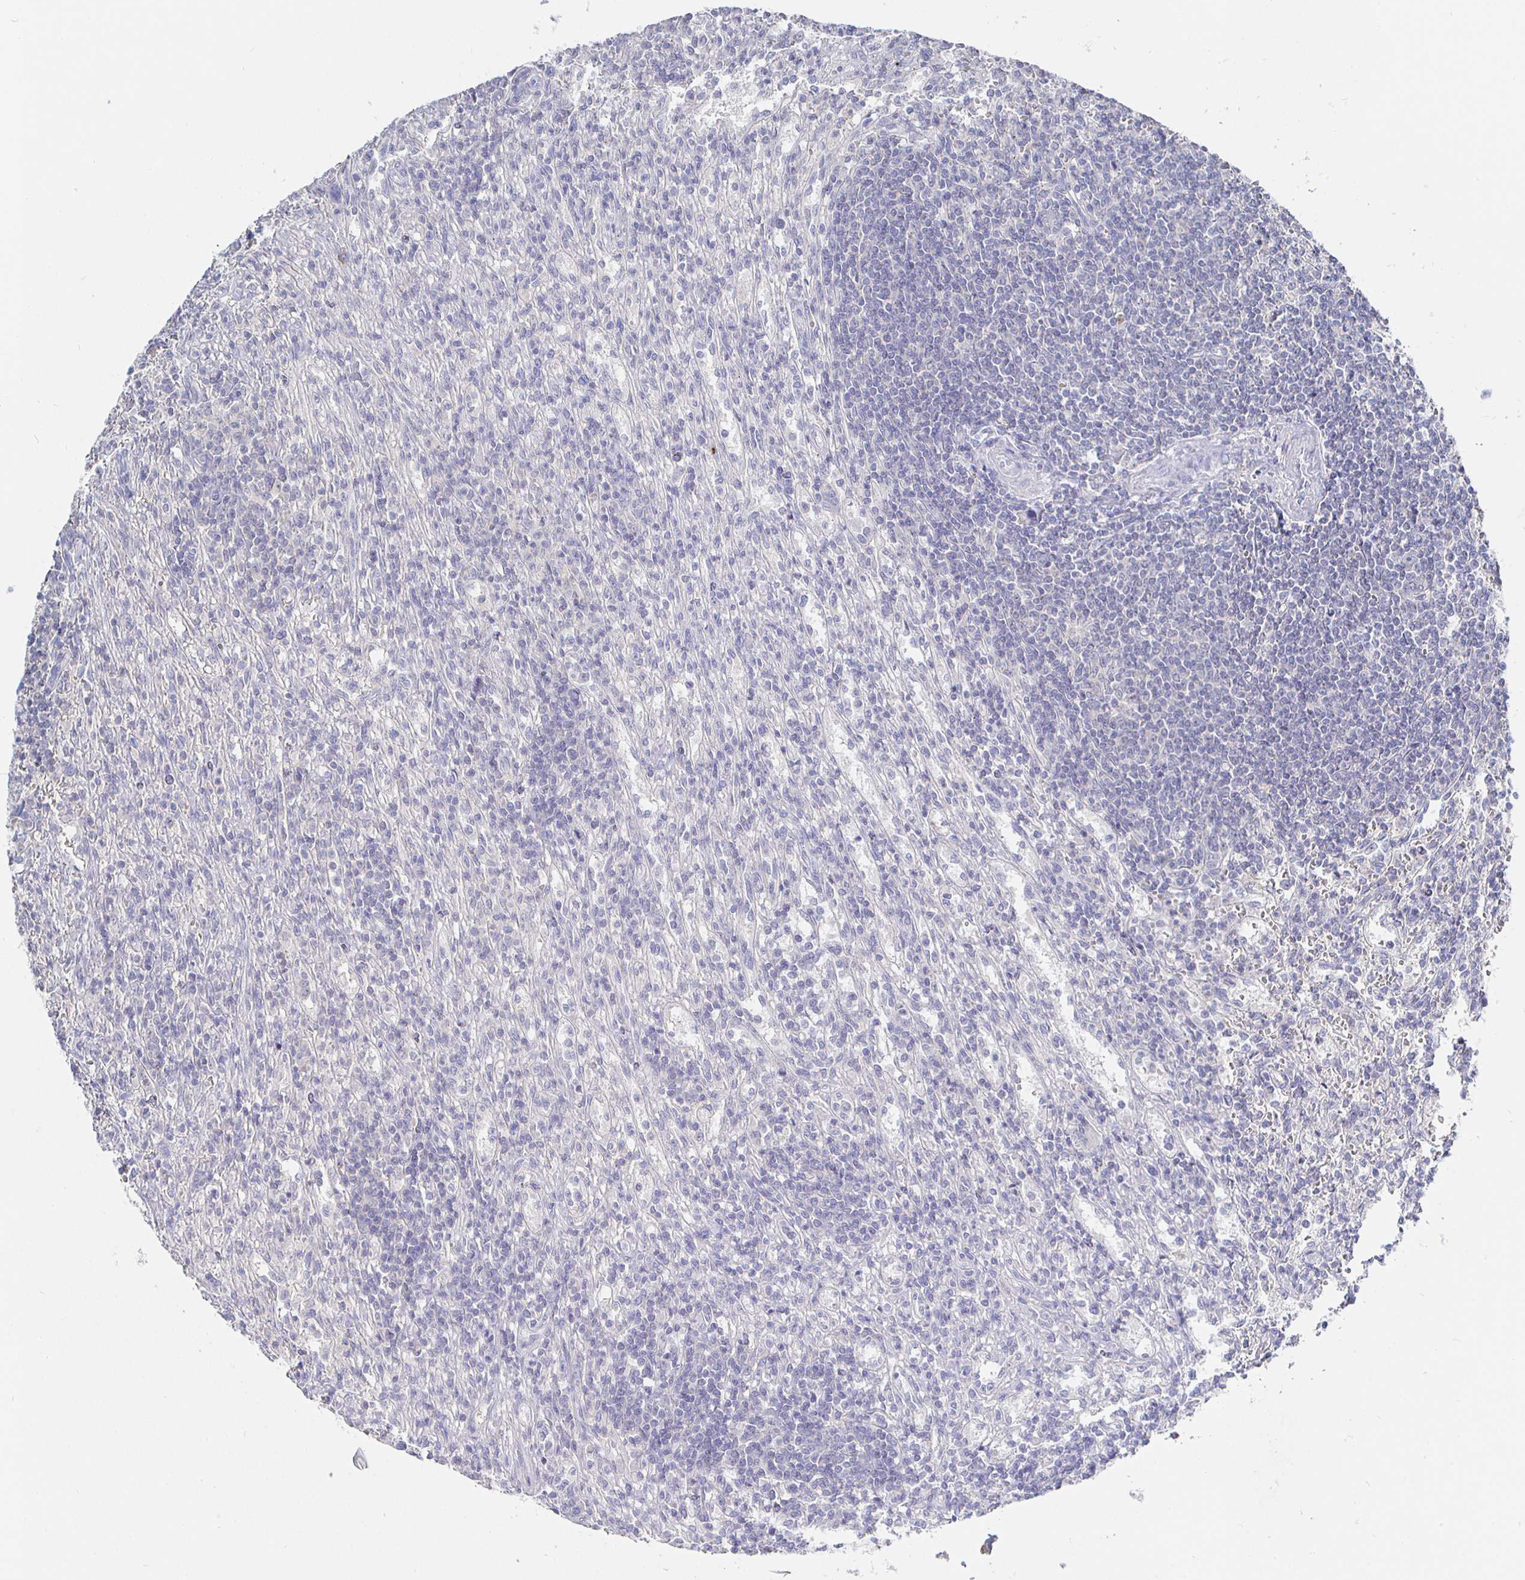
{"staining": {"intensity": "negative", "quantity": "none", "location": "none"}, "tissue": "lymphoma", "cell_type": "Tumor cells", "image_type": "cancer", "snomed": [{"axis": "morphology", "description": "Malignant lymphoma, non-Hodgkin's type, Low grade"}, {"axis": "topography", "description": "Spleen"}], "caption": "The micrograph exhibits no significant positivity in tumor cells of lymphoma. (DAB (3,3'-diaminobenzidine) IHC visualized using brightfield microscopy, high magnification).", "gene": "LRRC23", "patient": {"sex": "male", "age": 76}}